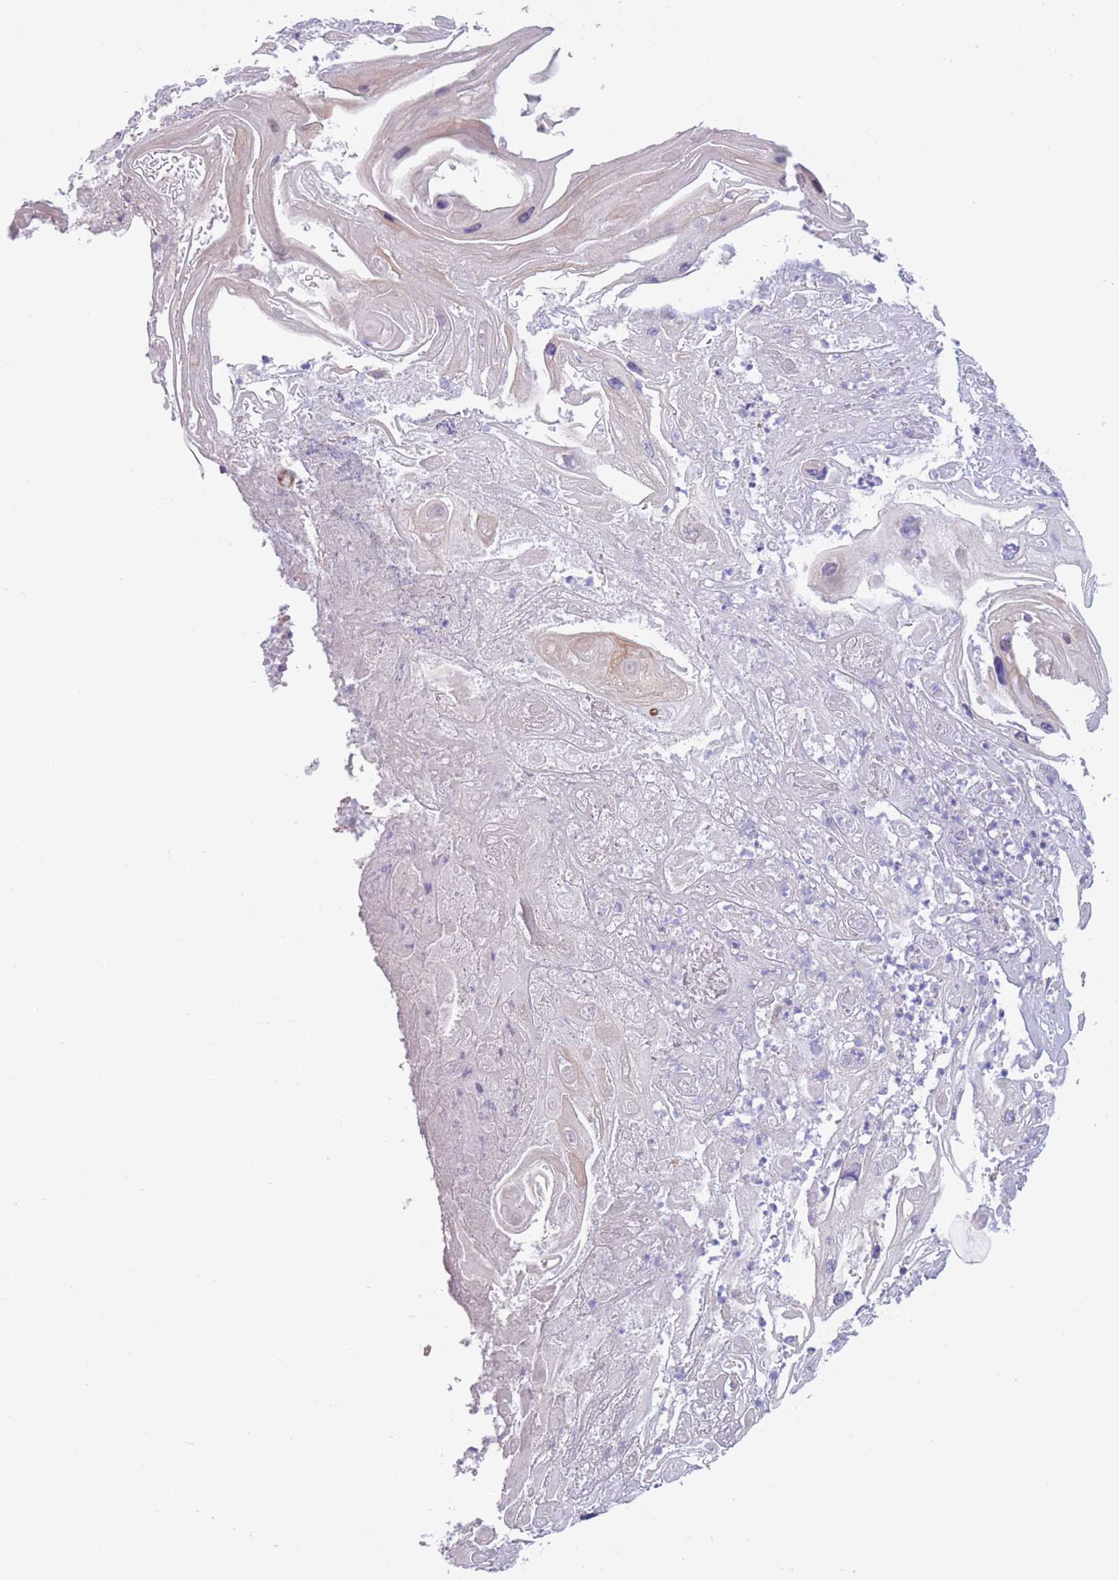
{"staining": {"intensity": "negative", "quantity": "none", "location": "none"}, "tissue": "skin cancer", "cell_type": "Tumor cells", "image_type": "cancer", "snomed": [{"axis": "morphology", "description": "Squamous cell carcinoma, NOS"}, {"axis": "topography", "description": "Skin"}], "caption": "Immunohistochemical staining of human squamous cell carcinoma (skin) shows no significant positivity in tumor cells.", "gene": "PDHA1", "patient": {"sex": "male", "age": 55}}